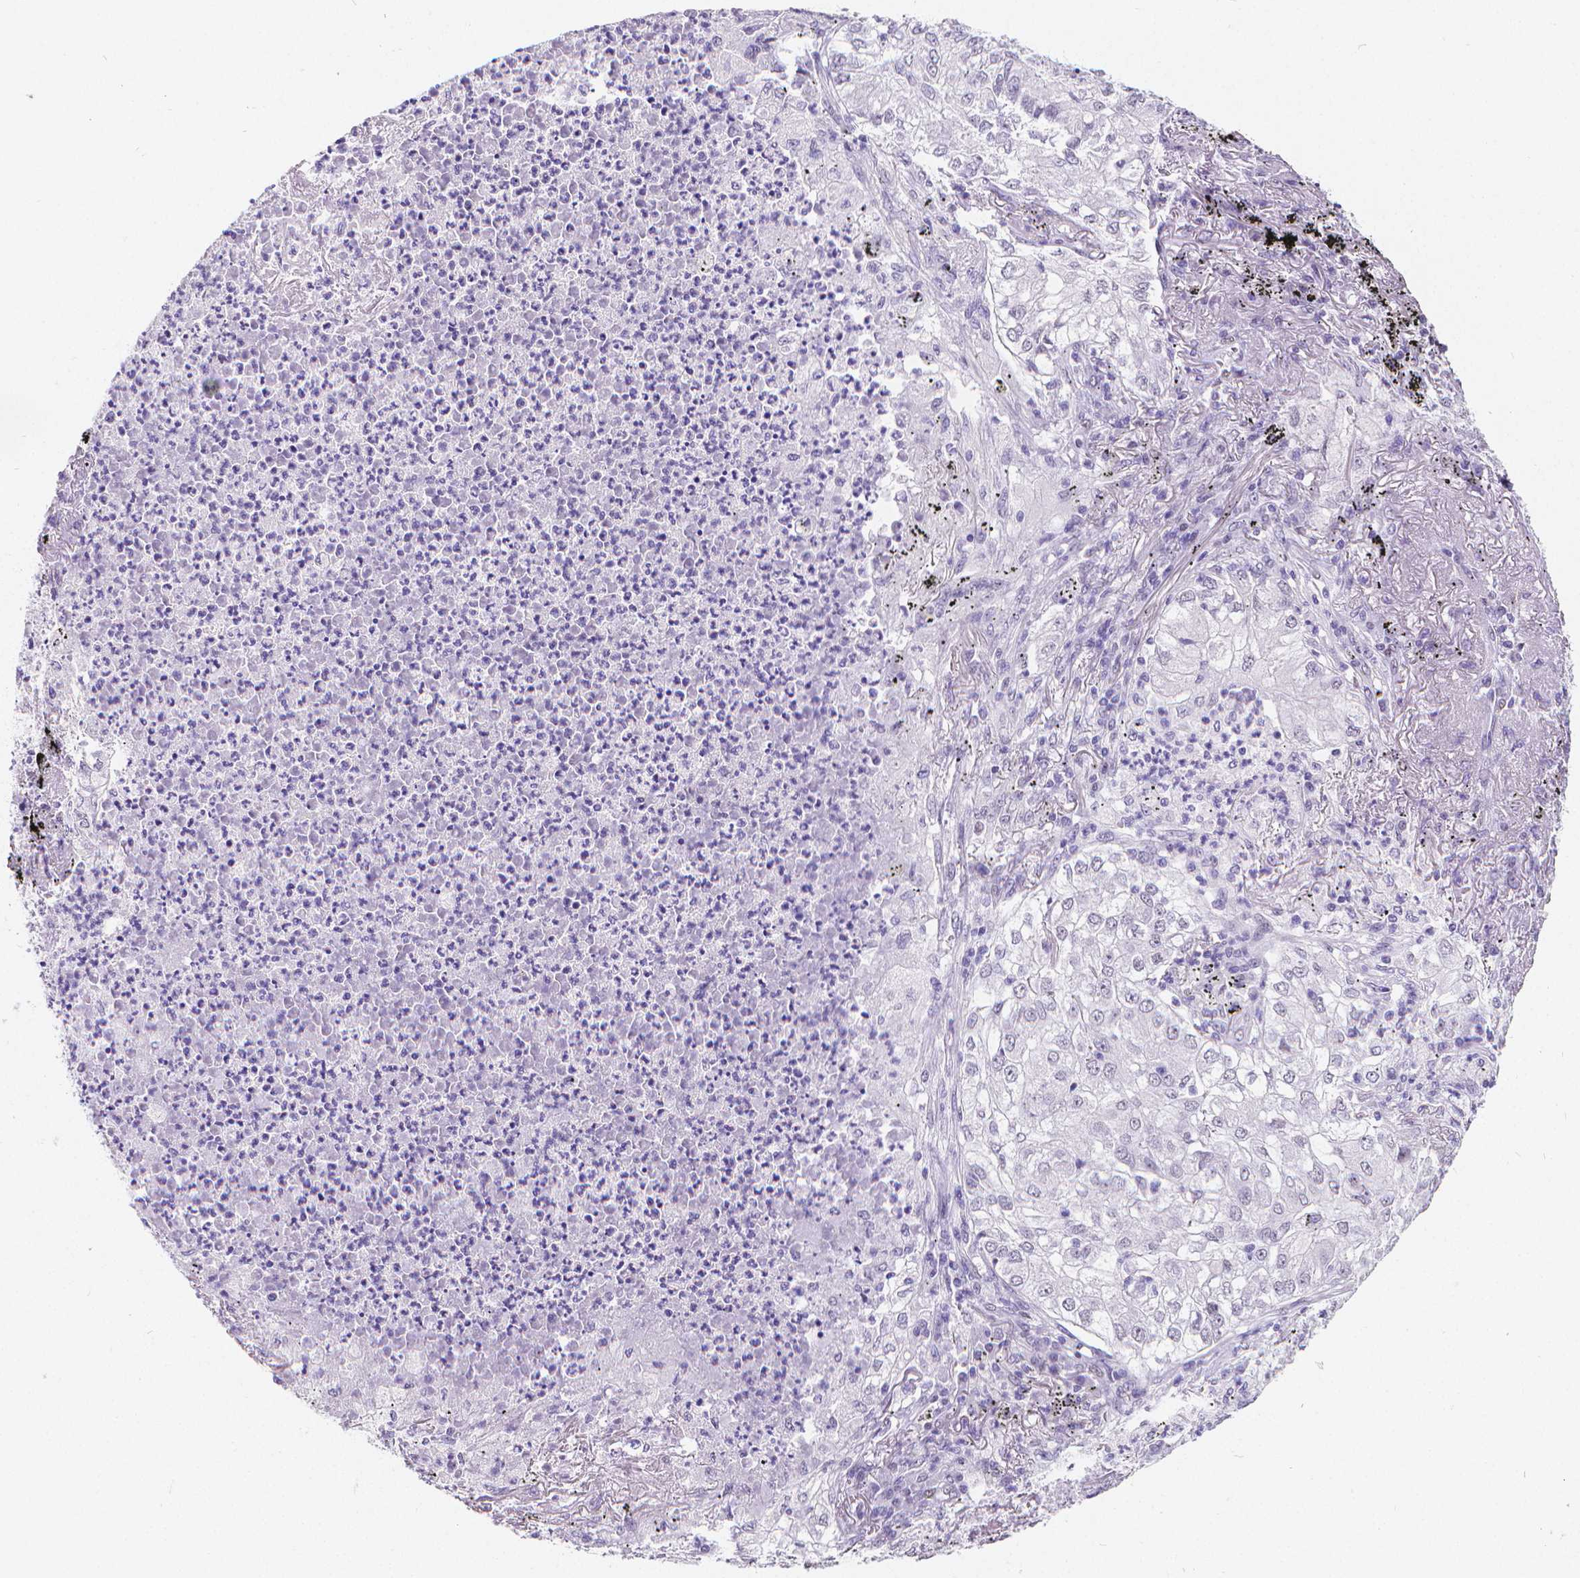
{"staining": {"intensity": "negative", "quantity": "none", "location": "none"}, "tissue": "lung cancer", "cell_type": "Tumor cells", "image_type": "cancer", "snomed": [{"axis": "morphology", "description": "Adenocarcinoma, NOS"}, {"axis": "topography", "description": "Lung"}], "caption": "Tumor cells show no significant staining in adenocarcinoma (lung). (Immunohistochemistry, brightfield microscopy, high magnification).", "gene": "MEF2C", "patient": {"sex": "female", "age": 73}}